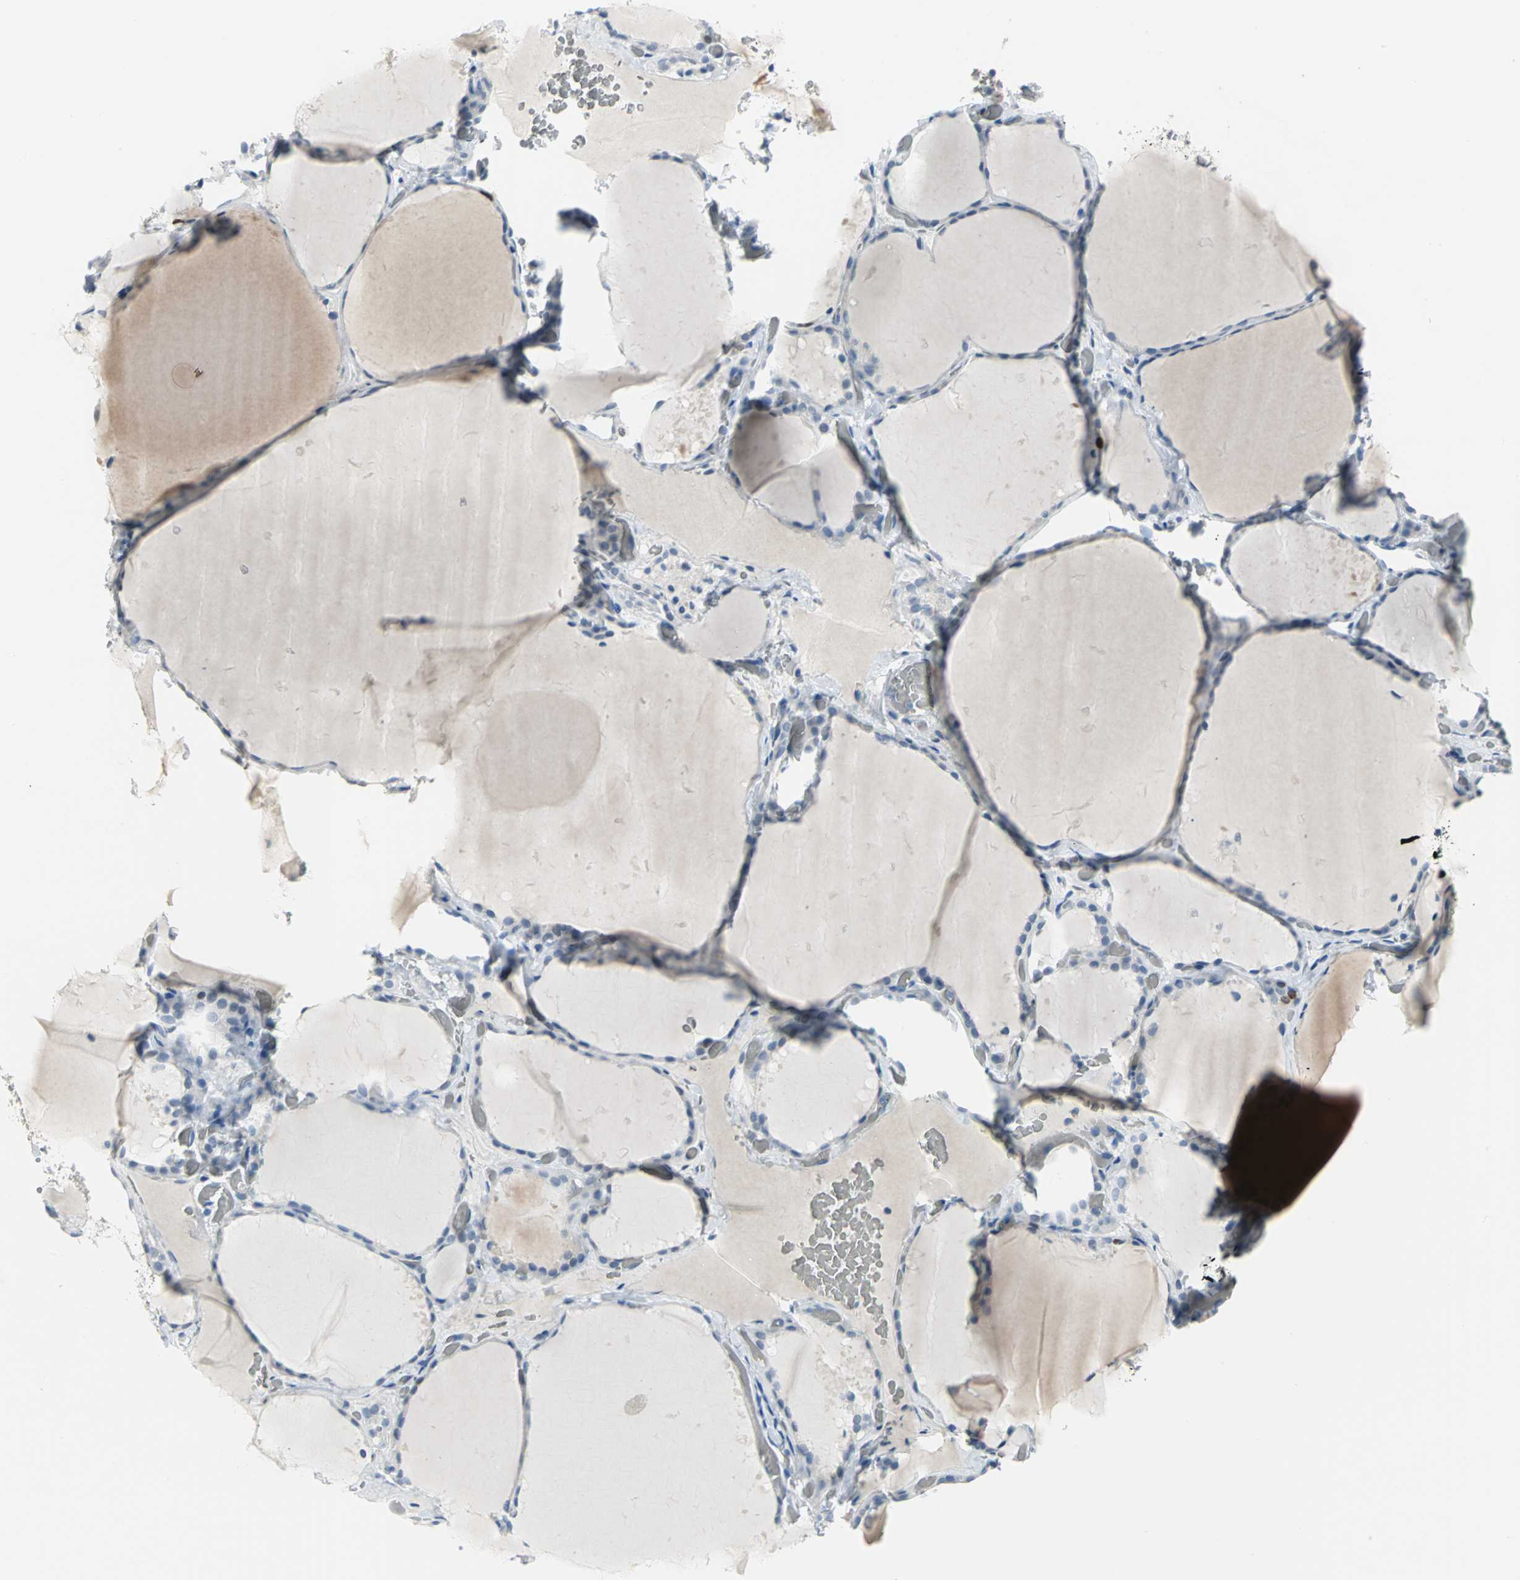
{"staining": {"intensity": "negative", "quantity": "none", "location": "none"}, "tissue": "thyroid gland", "cell_type": "Glandular cells", "image_type": "normal", "snomed": [{"axis": "morphology", "description": "Normal tissue, NOS"}, {"axis": "topography", "description": "Thyroid gland"}], "caption": "Immunohistochemical staining of normal human thyroid gland shows no significant expression in glandular cells.", "gene": "MCM3", "patient": {"sex": "female", "age": 22}}